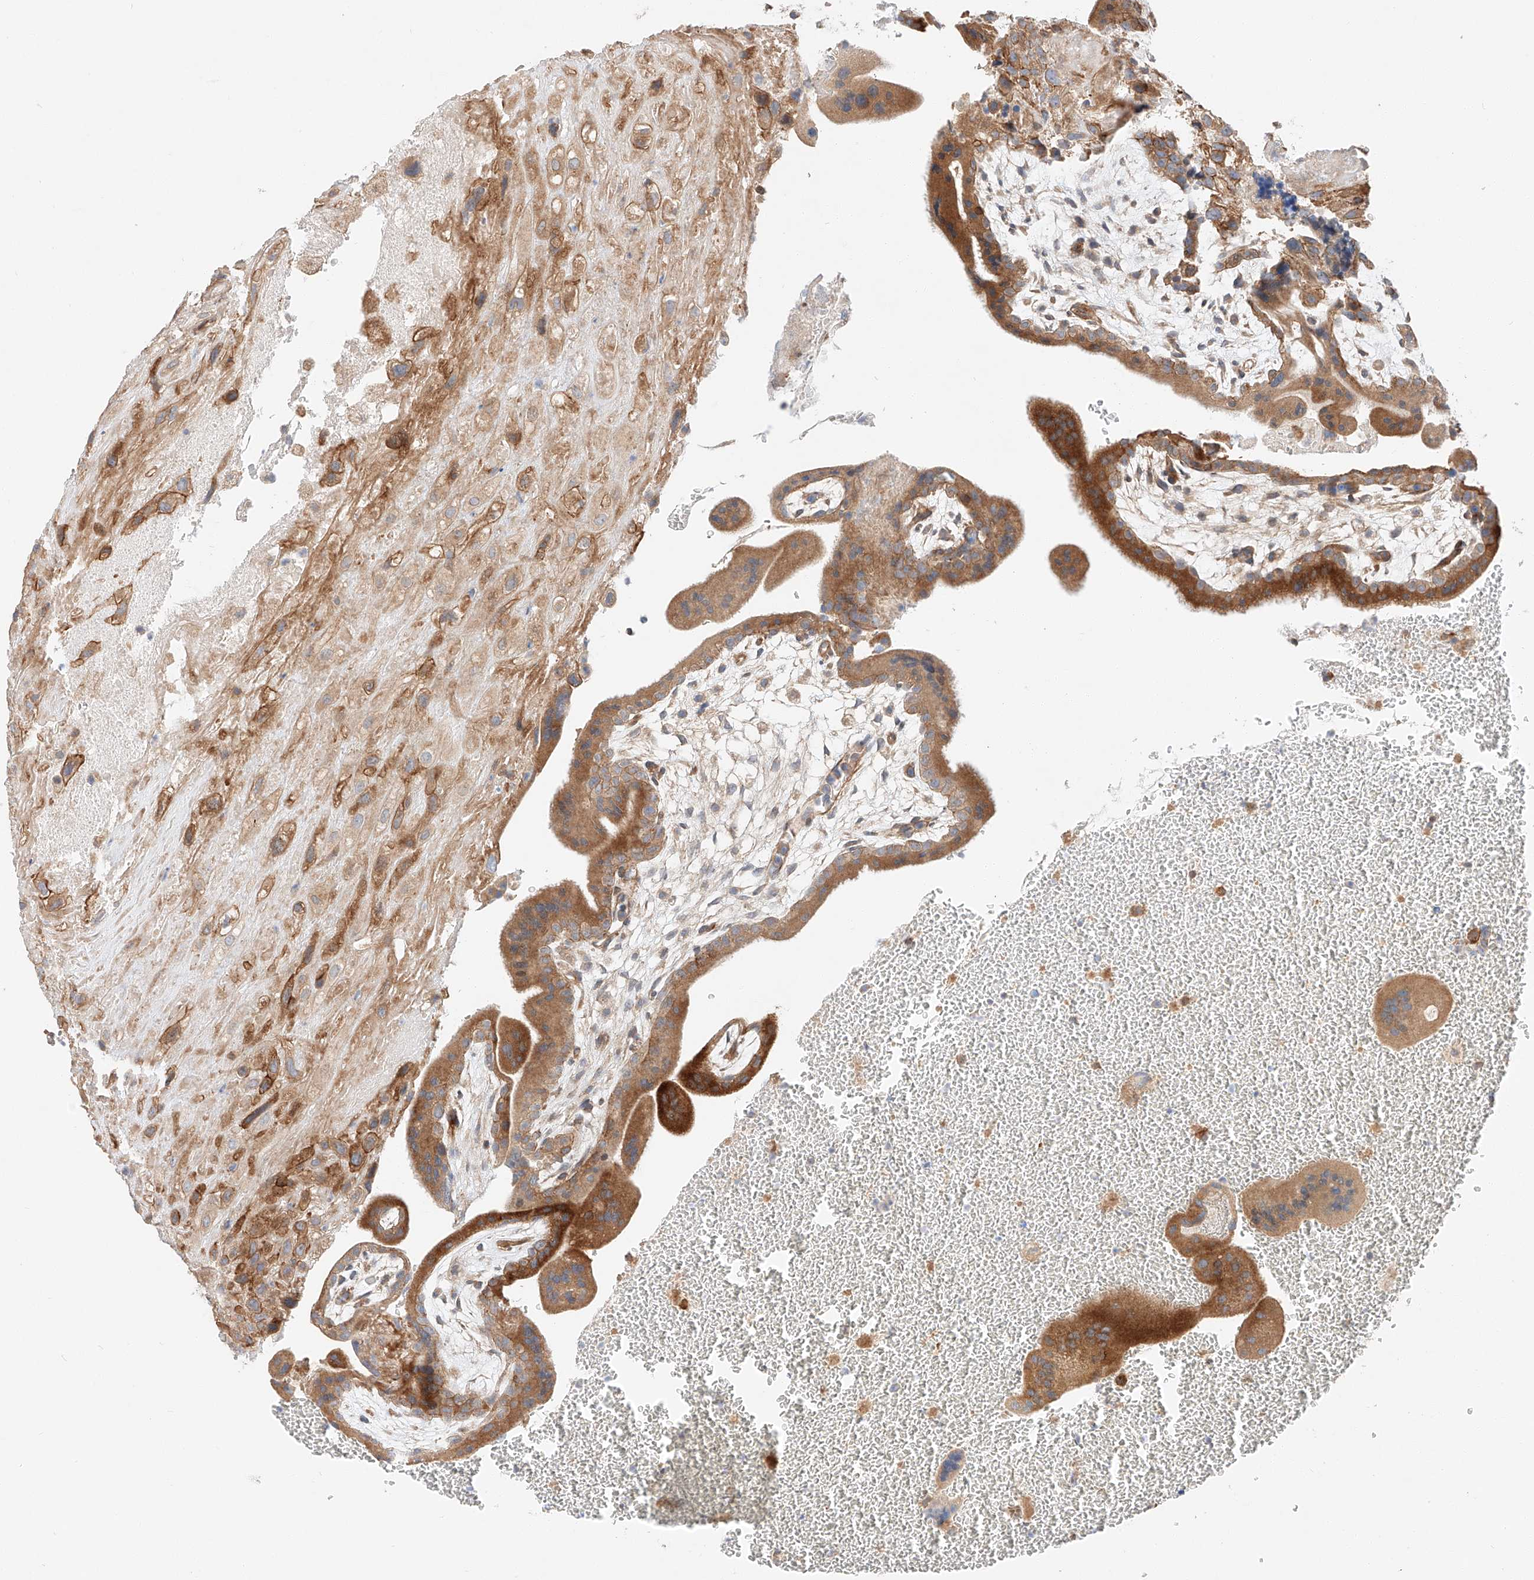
{"staining": {"intensity": "moderate", "quantity": ">75%", "location": "cytoplasmic/membranous"}, "tissue": "placenta", "cell_type": "Decidual cells", "image_type": "normal", "snomed": [{"axis": "morphology", "description": "Normal tissue, NOS"}, {"axis": "topography", "description": "Placenta"}], "caption": "Placenta stained with DAB immunohistochemistry exhibits medium levels of moderate cytoplasmic/membranous positivity in about >75% of decidual cells. (Stains: DAB (3,3'-diaminobenzidine) in brown, nuclei in blue, Microscopy: brightfield microscopy at high magnification).", "gene": "MINDY4", "patient": {"sex": "female", "age": 35}}